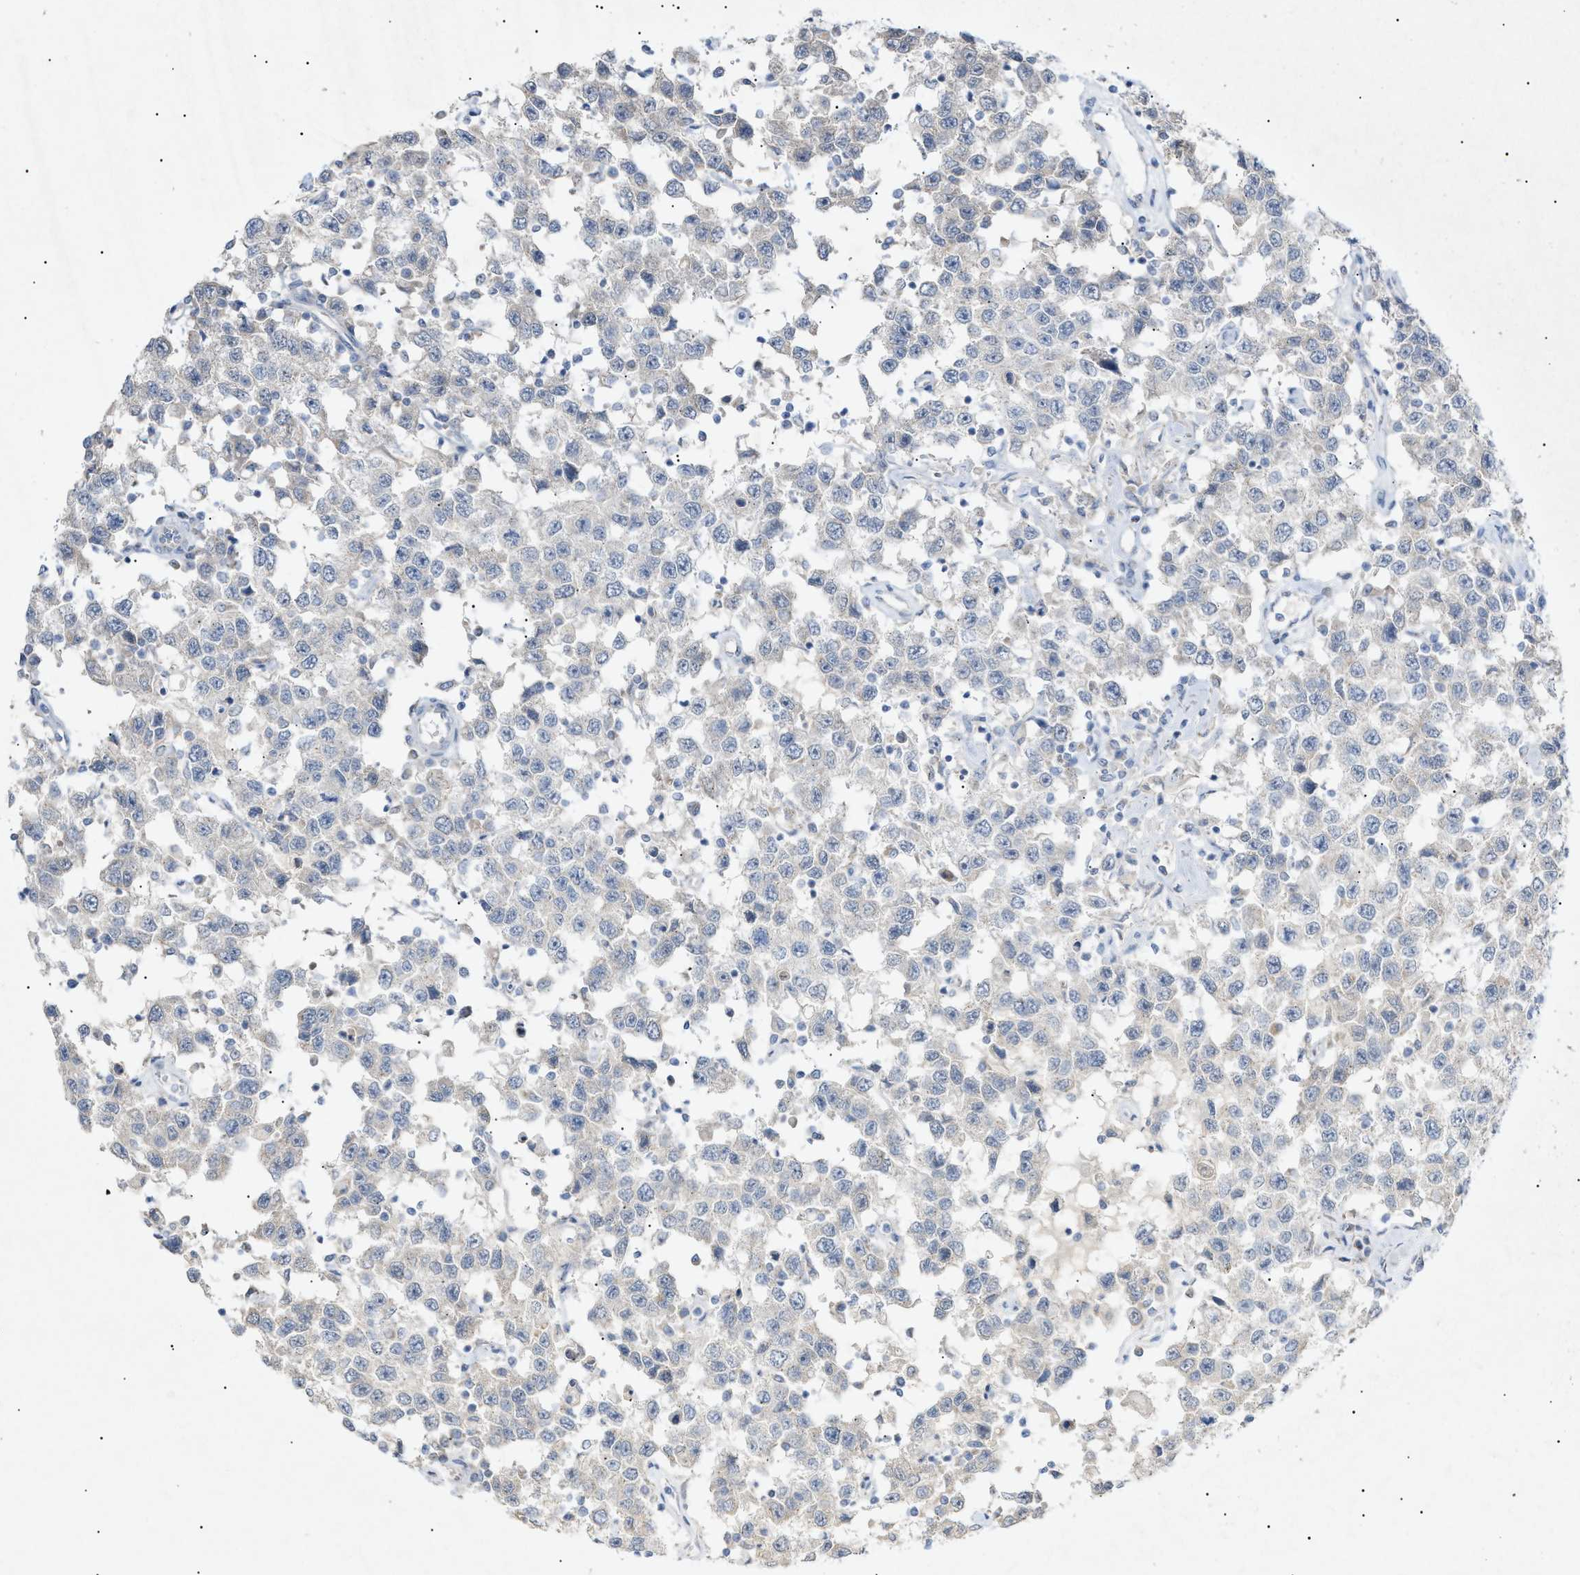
{"staining": {"intensity": "negative", "quantity": "none", "location": "none"}, "tissue": "testis cancer", "cell_type": "Tumor cells", "image_type": "cancer", "snomed": [{"axis": "morphology", "description": "Seminoma, NOS"}, {"axis": "topography", "description": "Testis"}], "caption": "This is an immunohistochemistry (IHC) micrograph of seminoma (testis). There is no staining in tumor cells.", "gene": "SLC25A31", "patient": {"sex": "male", "age": 41}}